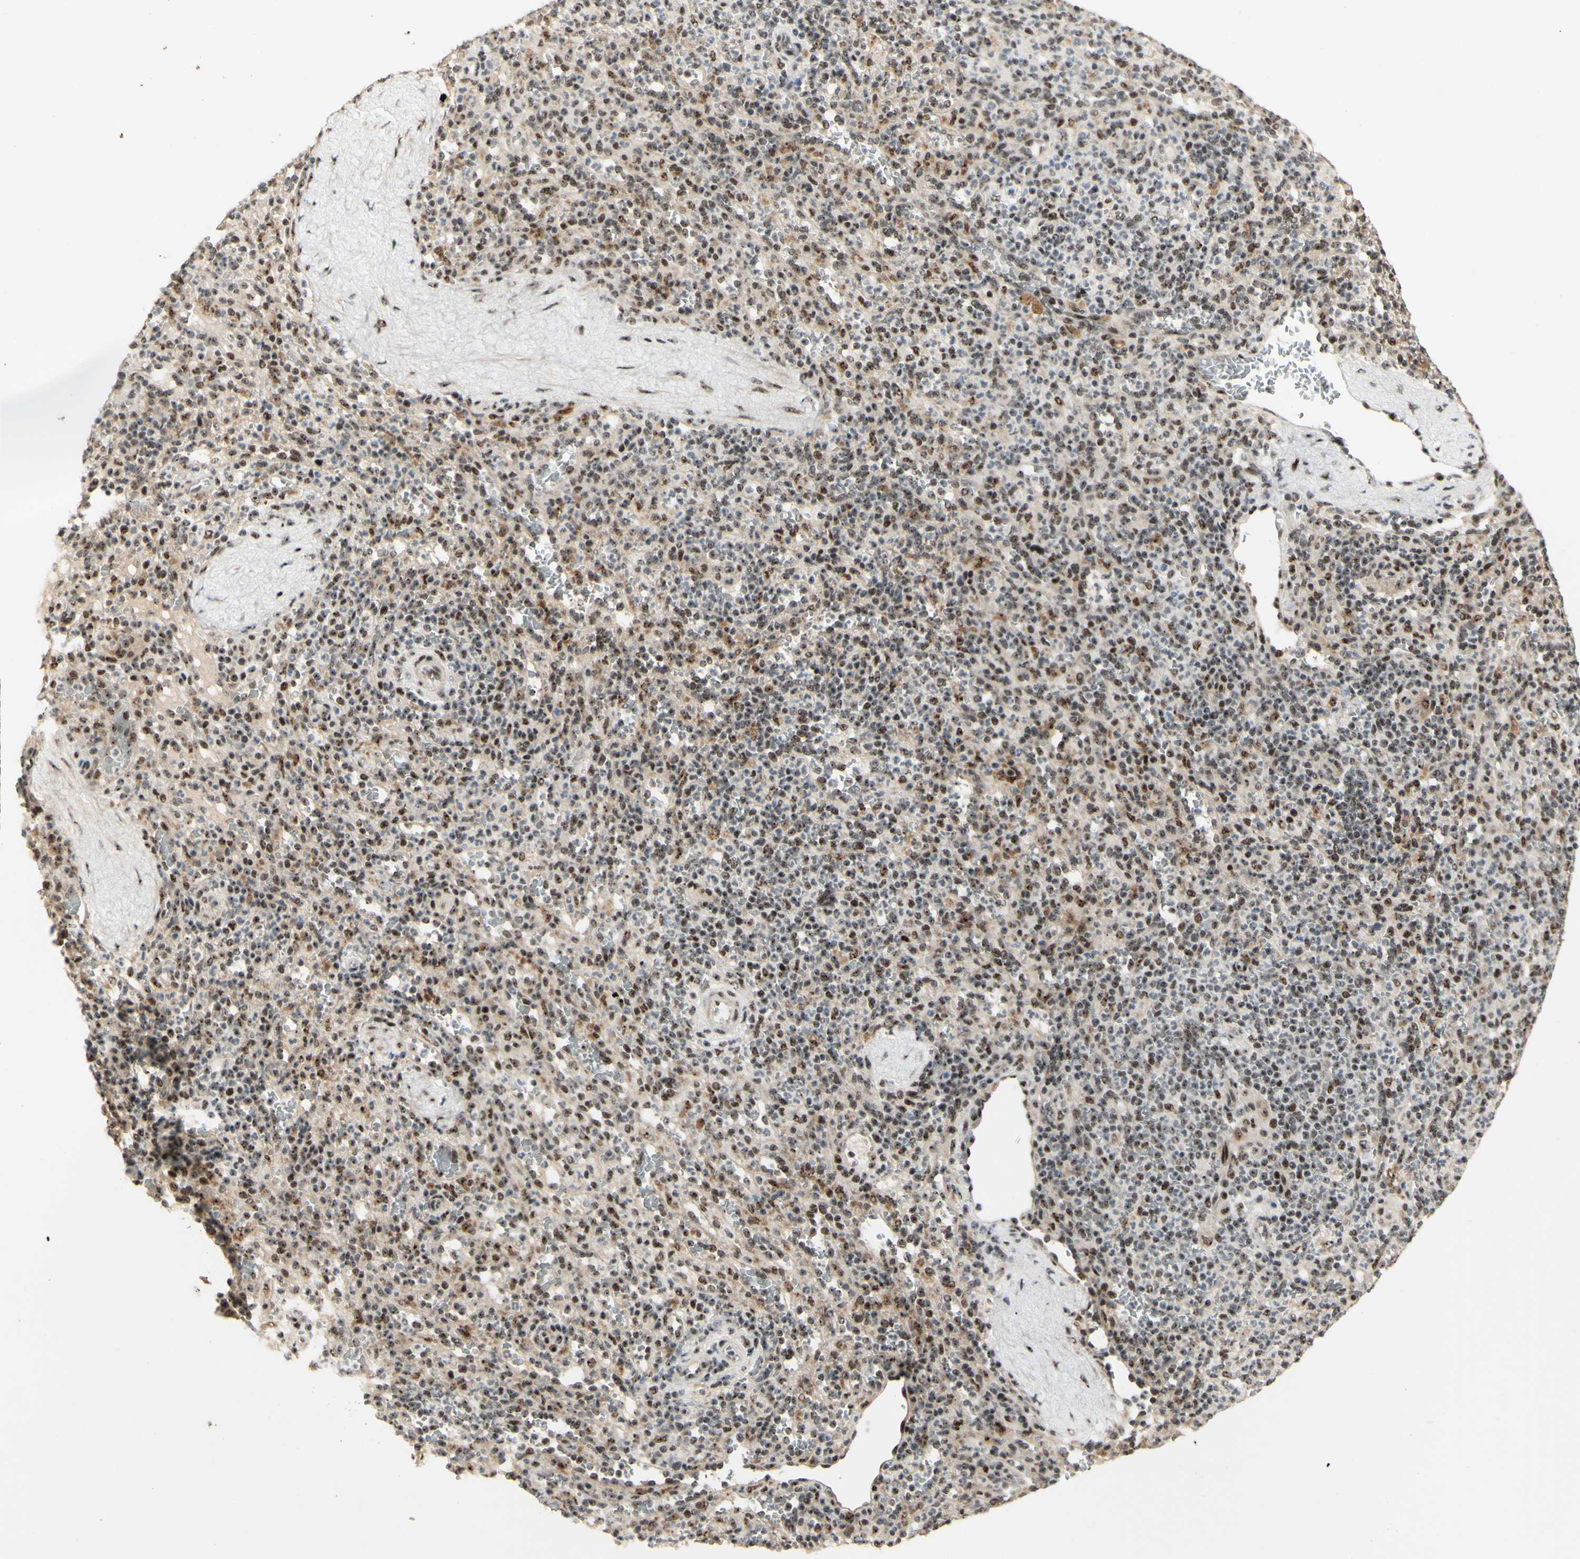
{"staining": {"intensity": "moderate", "quantity": ">75%", "location": "nuclear"}, "tissue": "spleen", "cell_type": "Cells in red pulp", "image_type": "normal", "snomed": [{"axis": "morphology", "description": "Normal tissue, NOS"}, {"axis": "topography", "description": "Spleen"}], "caption": "Immunohistochemistry of unremarkable human spleen exhibits medium levels of moderate nuclear staining in about >75% of cells in red pulp.", "gene": "DHX9", "patient": {"sex": "male", "age": 36}}